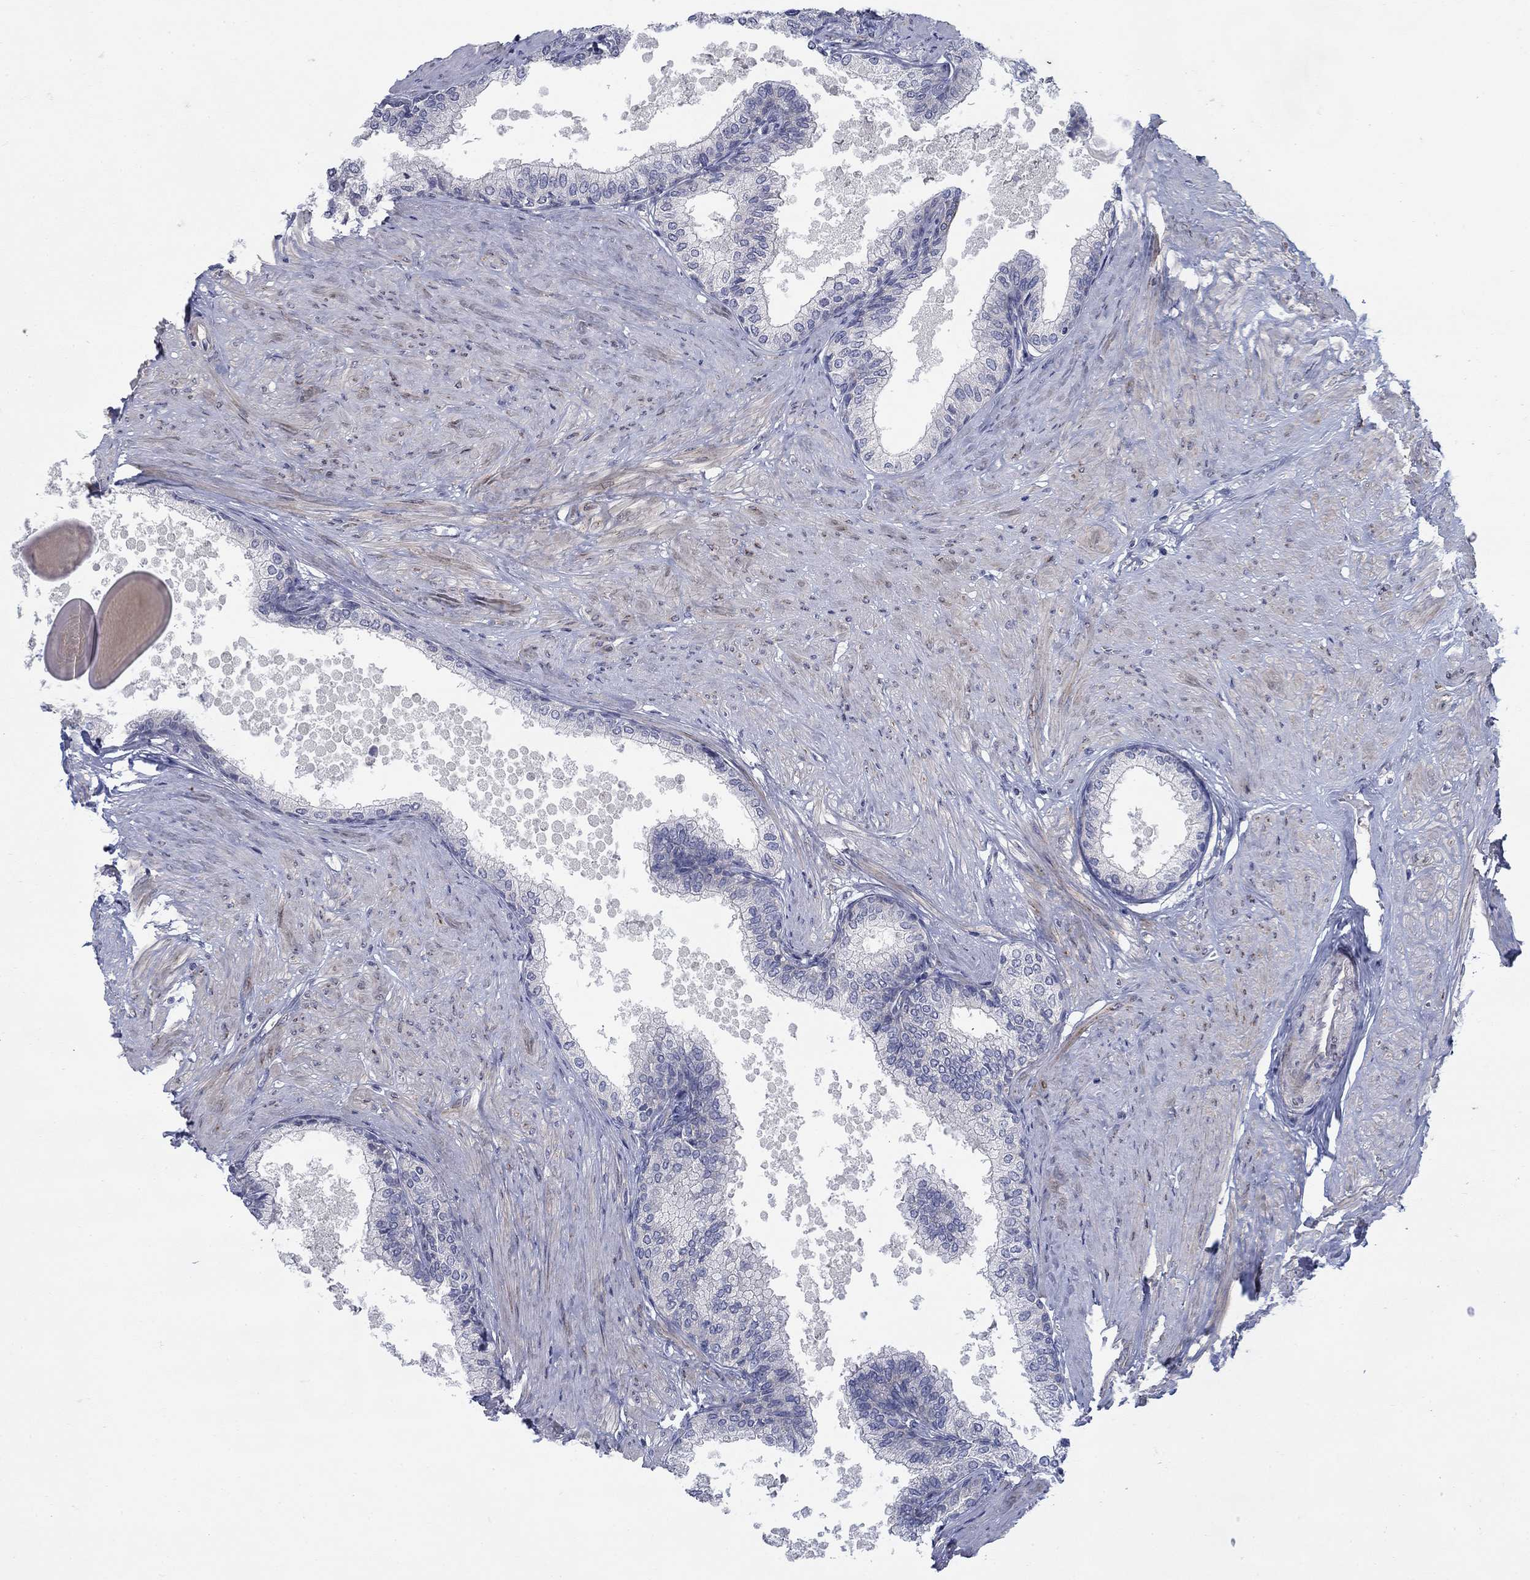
{"staining": {"intensity": "negative", "quantity": "none", "location": "none"}, "tissue": "prostate", "cell_type": "Glandular cells", "image_type": "normal", "snomed": [{"axis": "morphology", "description": "Normal tissue, NOS"}, {"axis": "topography", "description": "Prostate"}], "caption": "This is a micrograph of immunohistochemistry staining of benign prostate, which shows no staining in glandular cells.", "gene": "FXR1", "patient": {"sex": "male", "age": 63}}